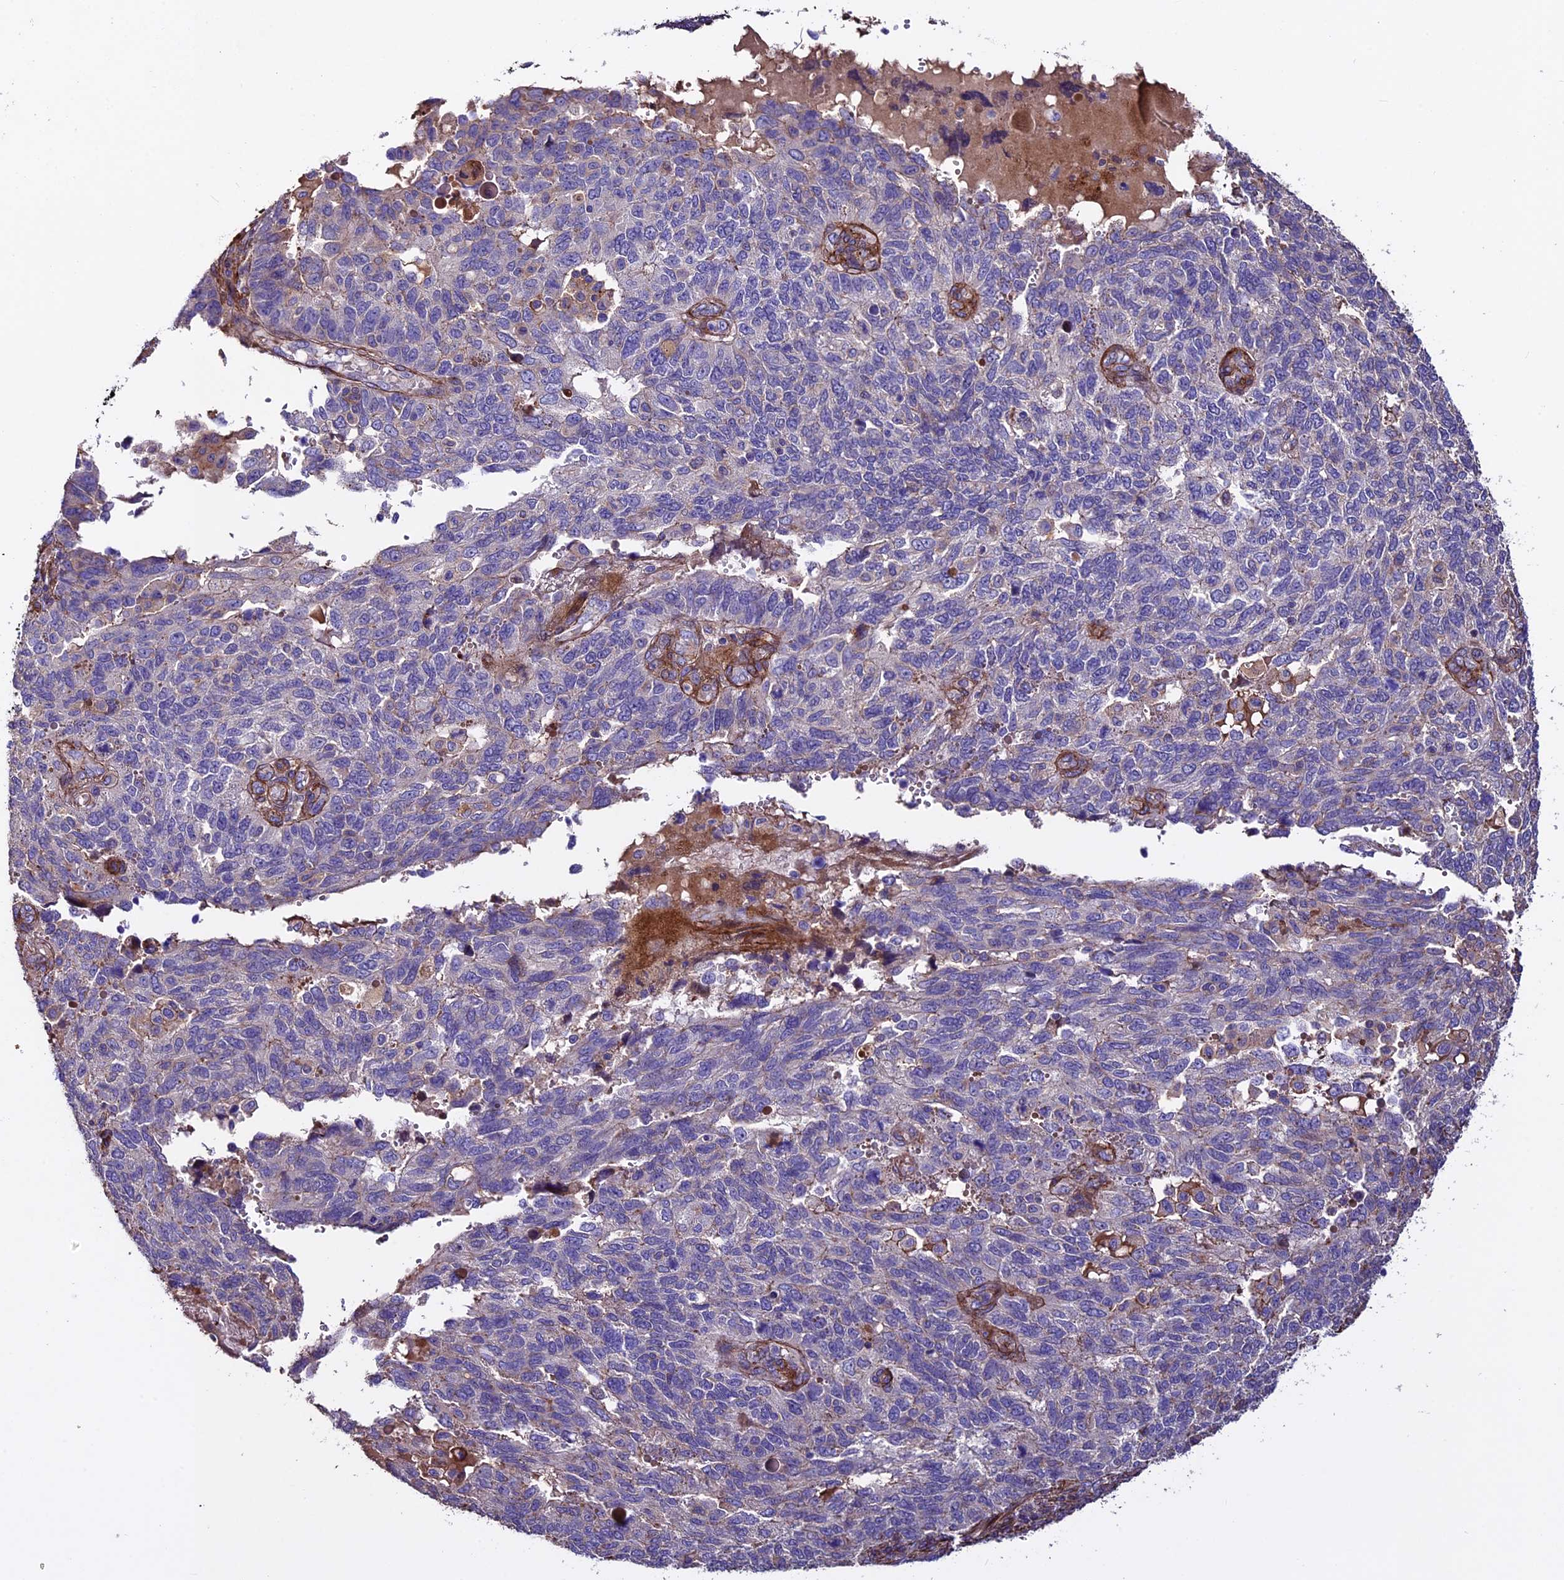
{"staining": {"intensity": "negative", "quantity": "none", "location": "none"}, "tissue": "endometrial cancer", "cell_type": "Tumor cells", "image_type": "cancer", "snomed": [{"axis": "morphology", "description": "Adenocarcinoma, NOS"}, {"axis": "topography", "description": "Endometrium"}], "caption": "A histopathology image of human adenocarcinoma (endometrial) is negative for staining in tumor cells. Nuclei are stained in blue.", "gene": "EVA1B", "patient": {"sex": "female", "age": 66}}